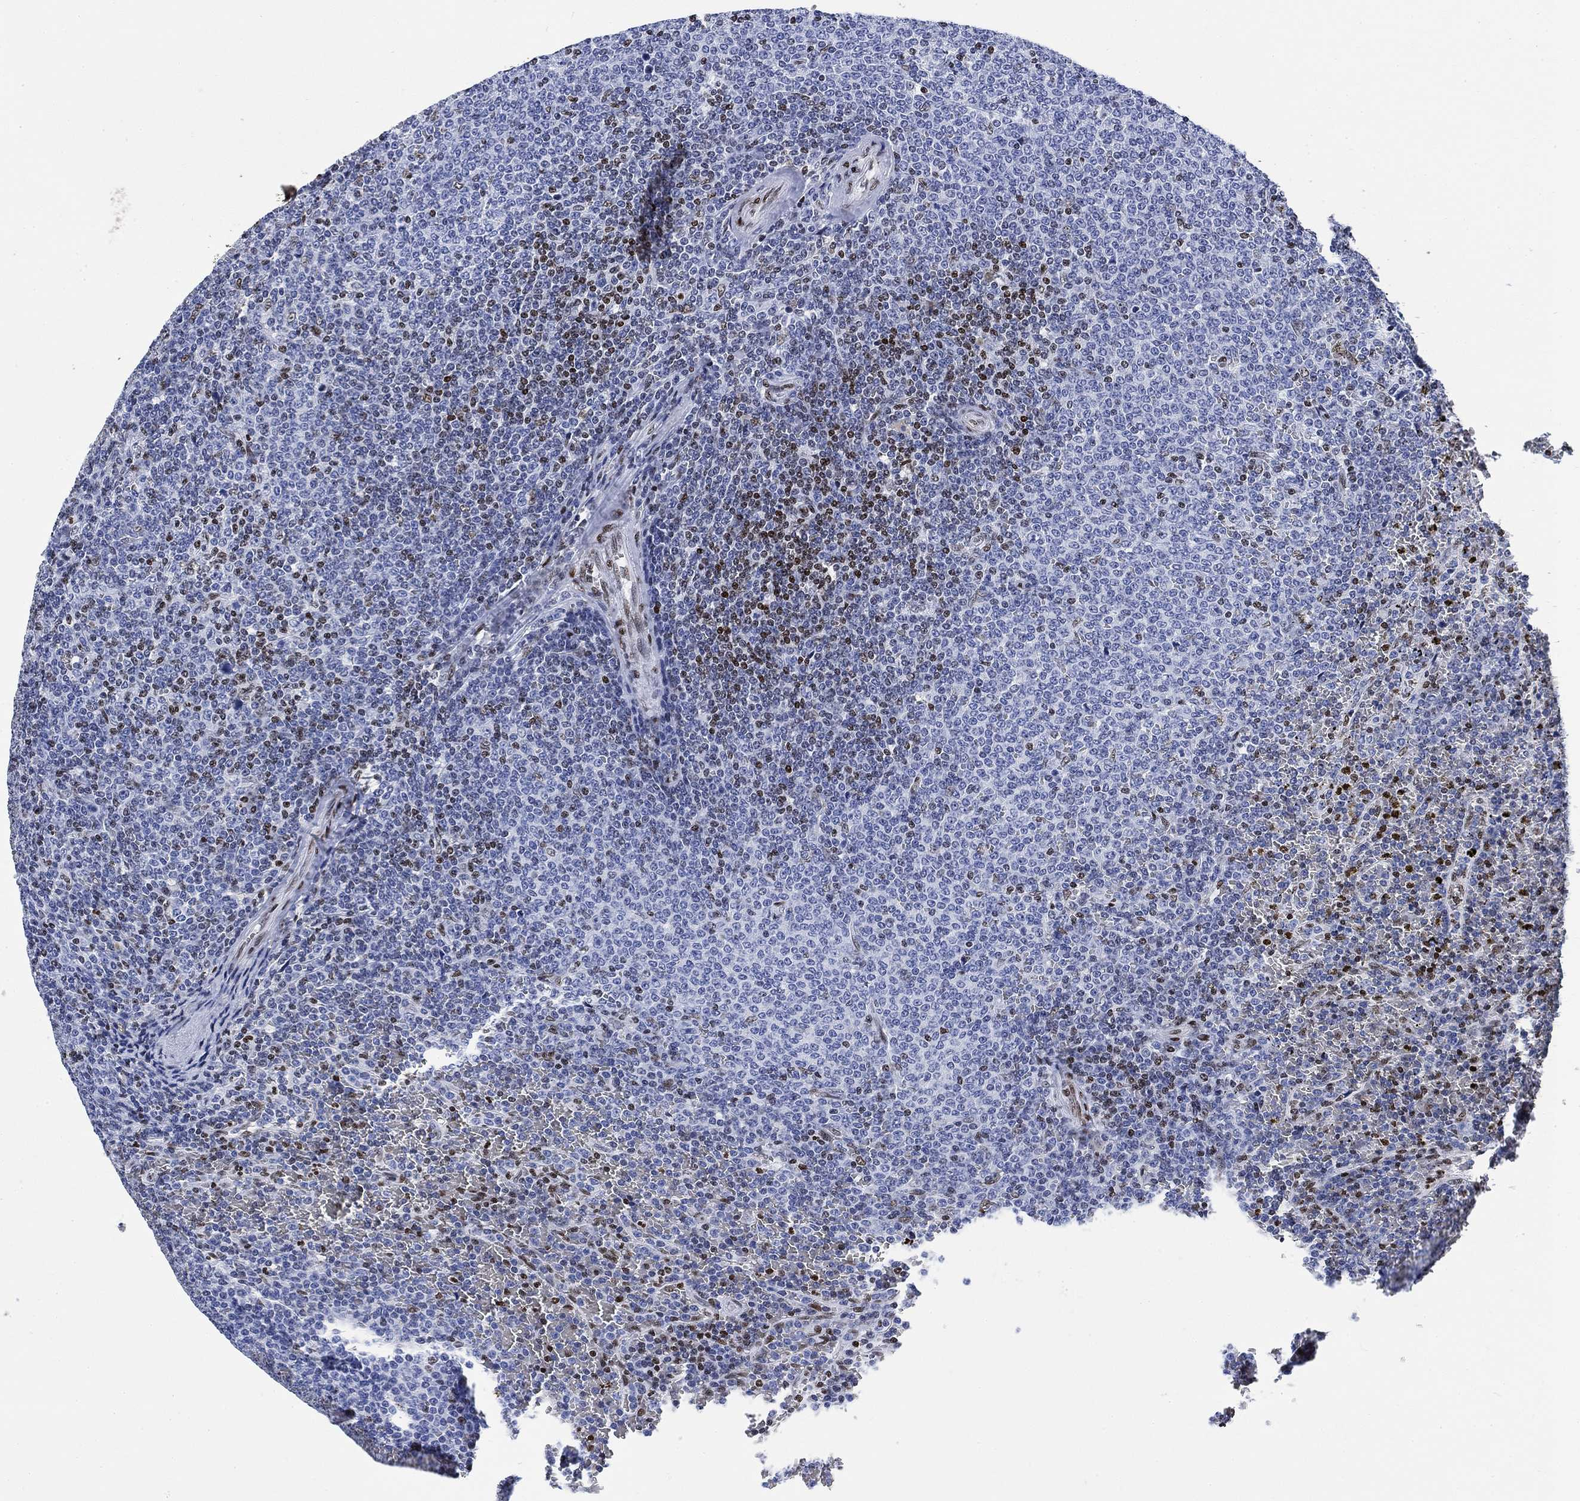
{"staining": {"intensity": "moderate", "quantity": "<25%", "location": "nuclear"}, "tissue": "lymphoma", "cell_type": "Tumor cells", "image_type": "cancer", "snomed": [{"axis": "morphology", "description": "Malignant lymphoma, non-Hodgkin's type, Low grade"}, {"axis": "topography", "description": "Spleen"}], "caption": "Low-grade malignant lymphoma, non-Hodgkin's type stained for a protein reveals moderate nuclear positivity in tumor cells. The protein is shown in brown color, while the nuclei are stained blue.", "gene": "H1-10", "patient": {"sex": "female", "age": 77}}